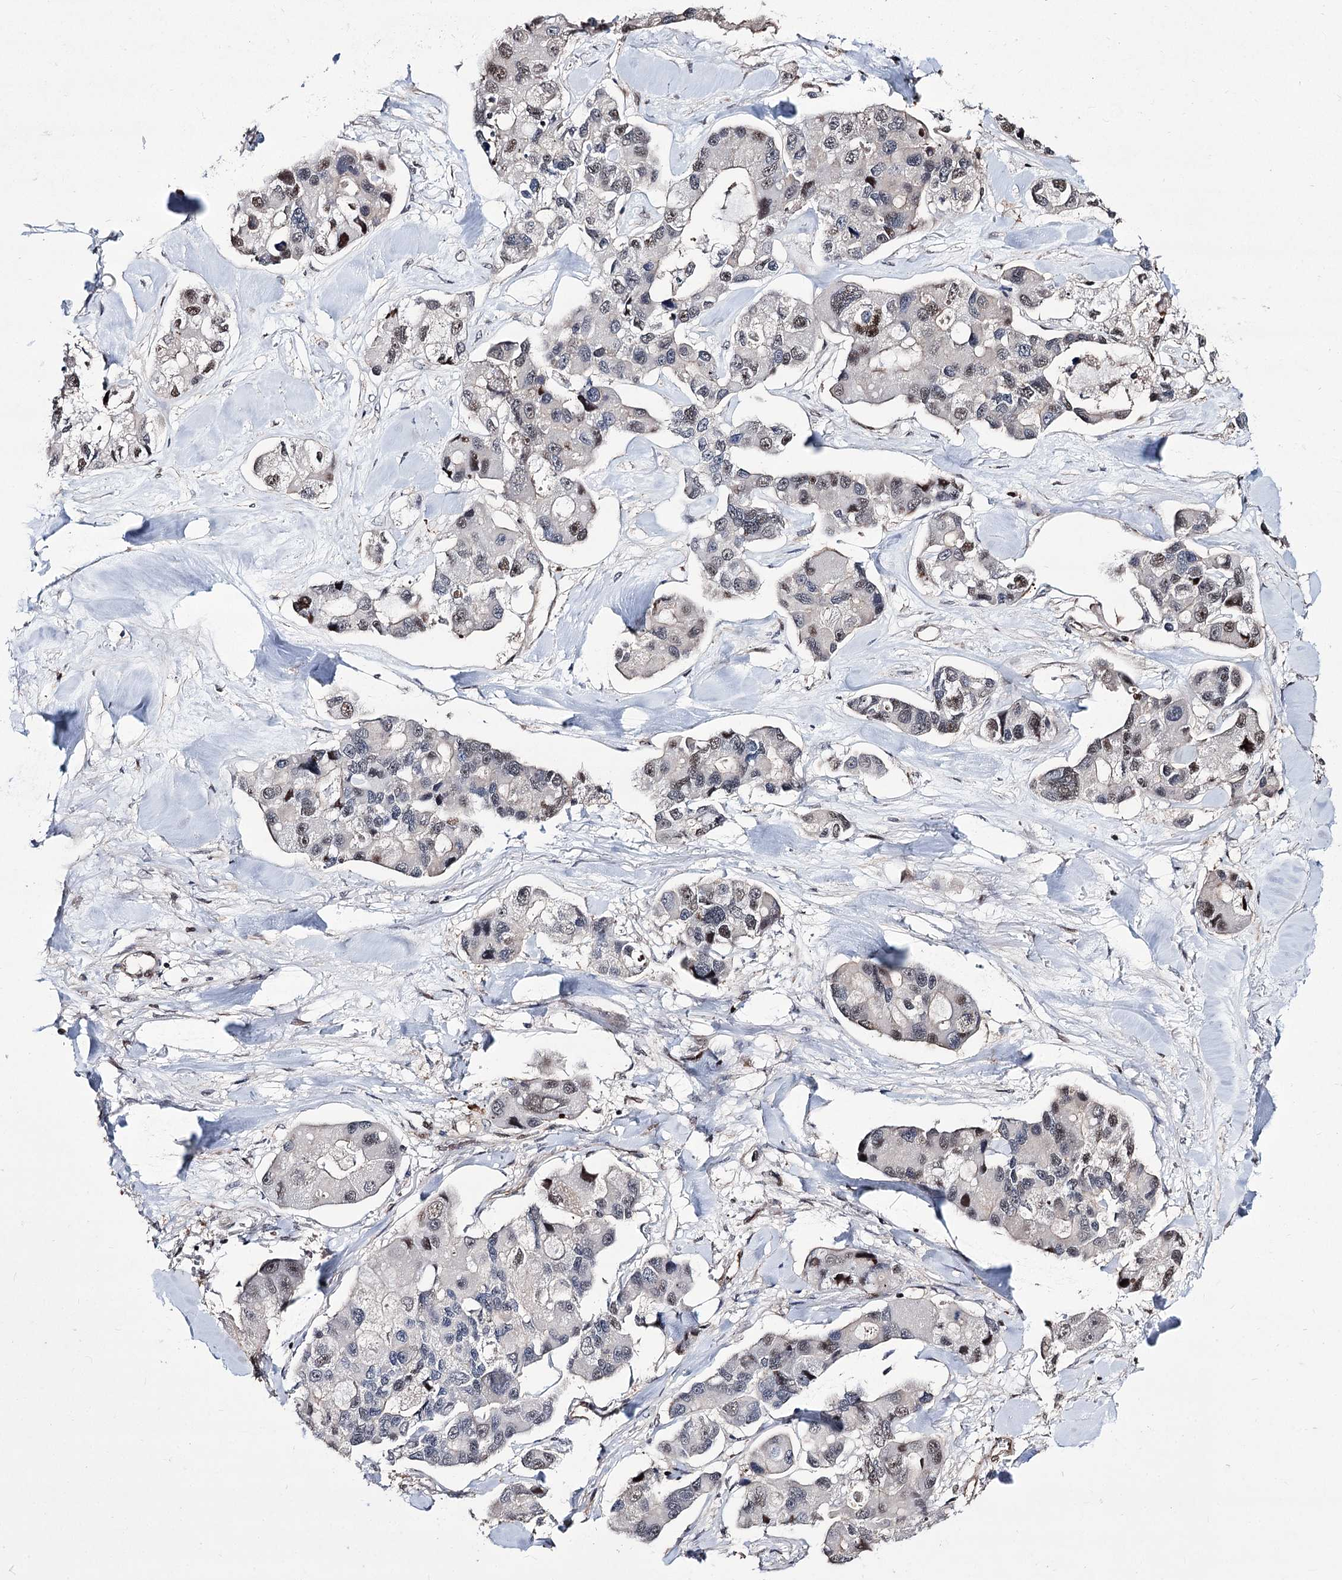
{"staining": {"intensity": "weak", "quantity": "<25%", "location": "nuclear"}, "tissue": "lung cancer", "cell_type": "Tumor cells", "image_type": "cancer", "snomed": [{"axis": "morphology", "description": "Adenocarcinoma, NOS"}, {"axis": "topography", "description": "Lung"}], "caption": "A high-resolution image shows immunohistochemistry staining of adenocarcinoma (lung), which shows no significant expression in tumor cells.", "gene": "CHMP7", "patient": {"sex": "female", "age": 54}}